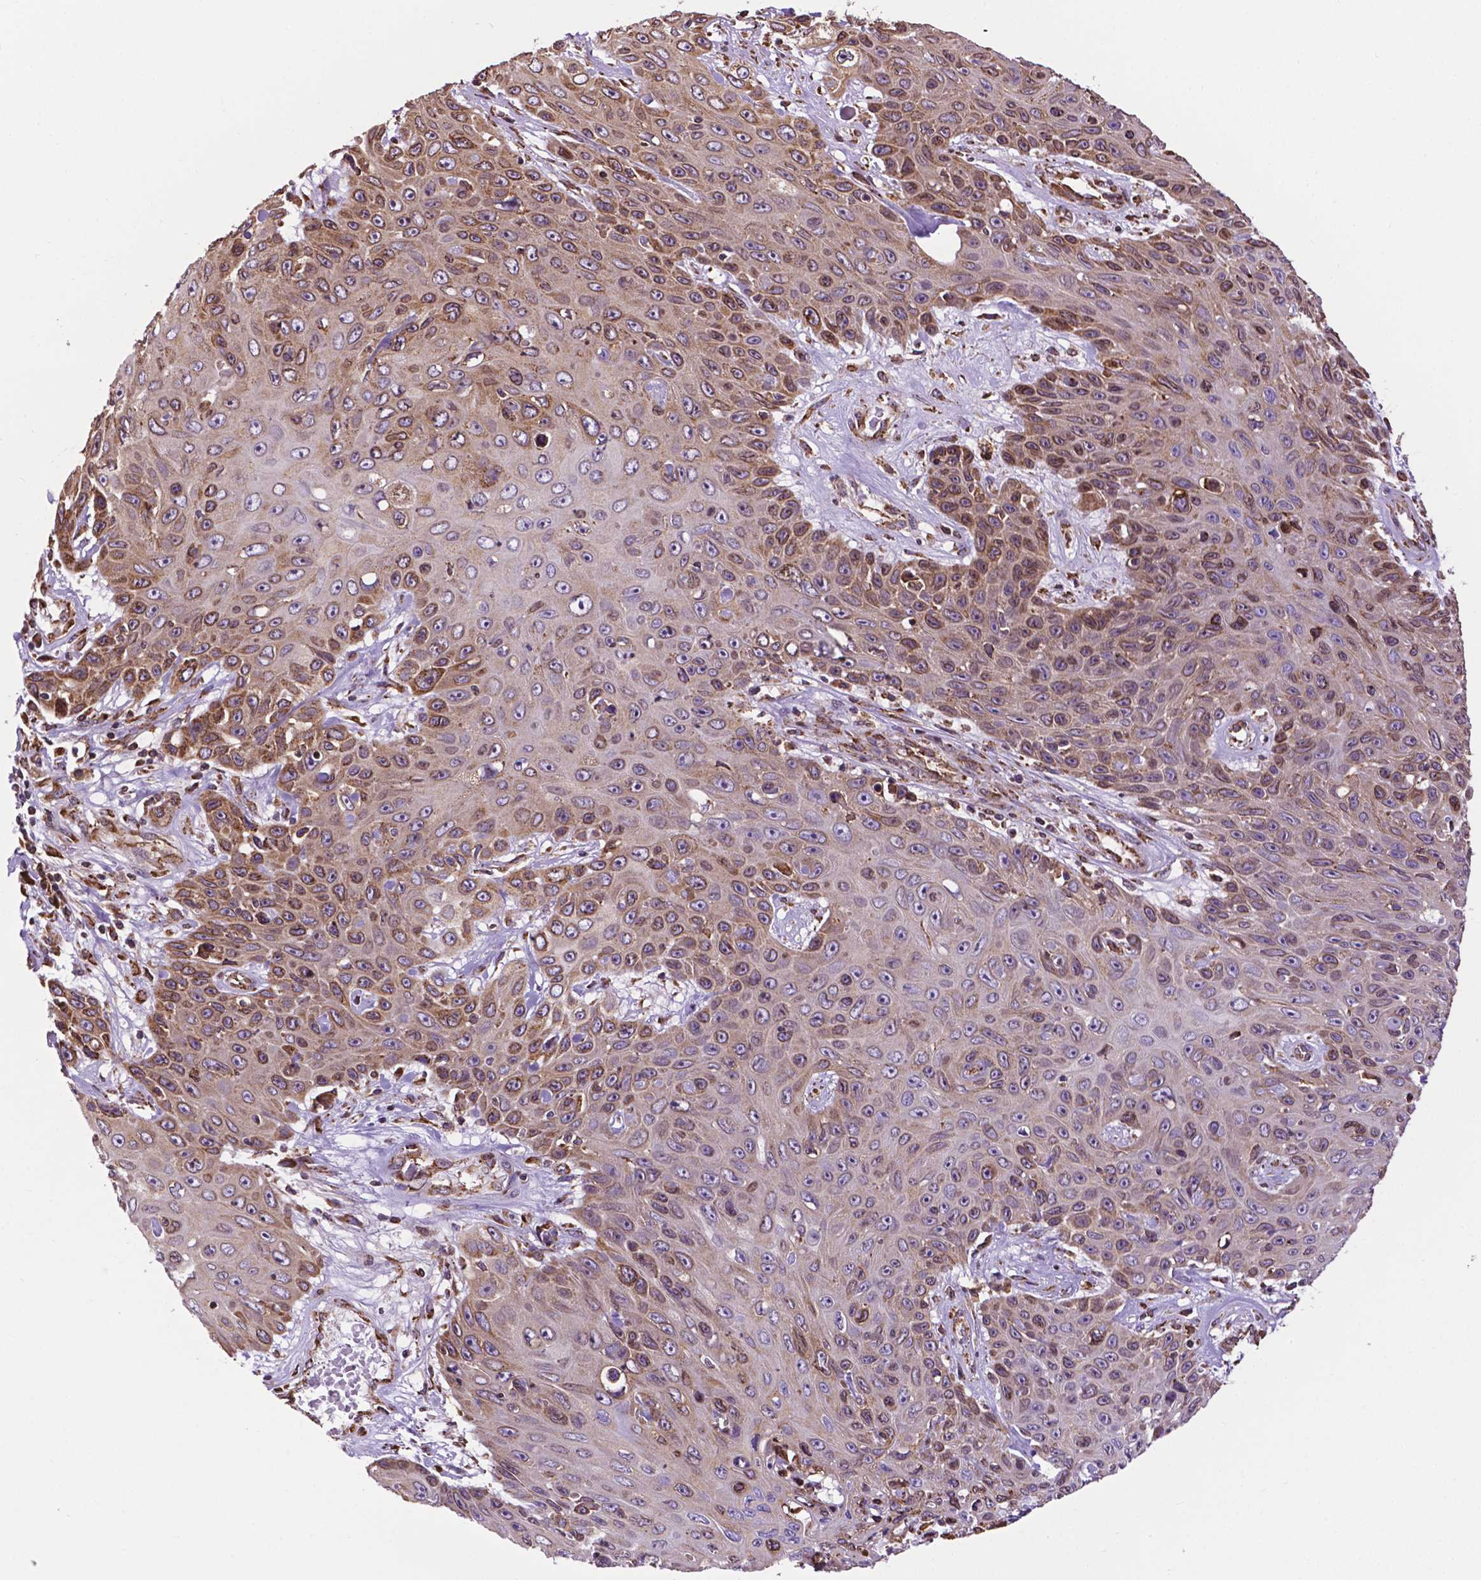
{"staining": {"intensity": "moderate", "quantity": "<25%", "location": "cytoplasmic/membranous,nuclear"}, "tissue": "skin cancer", "cell_type": "Tumor cells", "image_type": "cancer", "snomed": [{"axis": "morphology", "description": "Squamous cell carcinoma, NOS"}, {"axis": "topography", "description": "Skin"}], "caption": "A high-resolution histopathology image shows immunohistochemistry (IHC) staining of skin cancer, which exhibits moderate cytoplasmic/membranous and nuclear expression in about <25% of tumor cells.", "gene": "GANAB", "patient": {"sex": "male", "age": 82}}